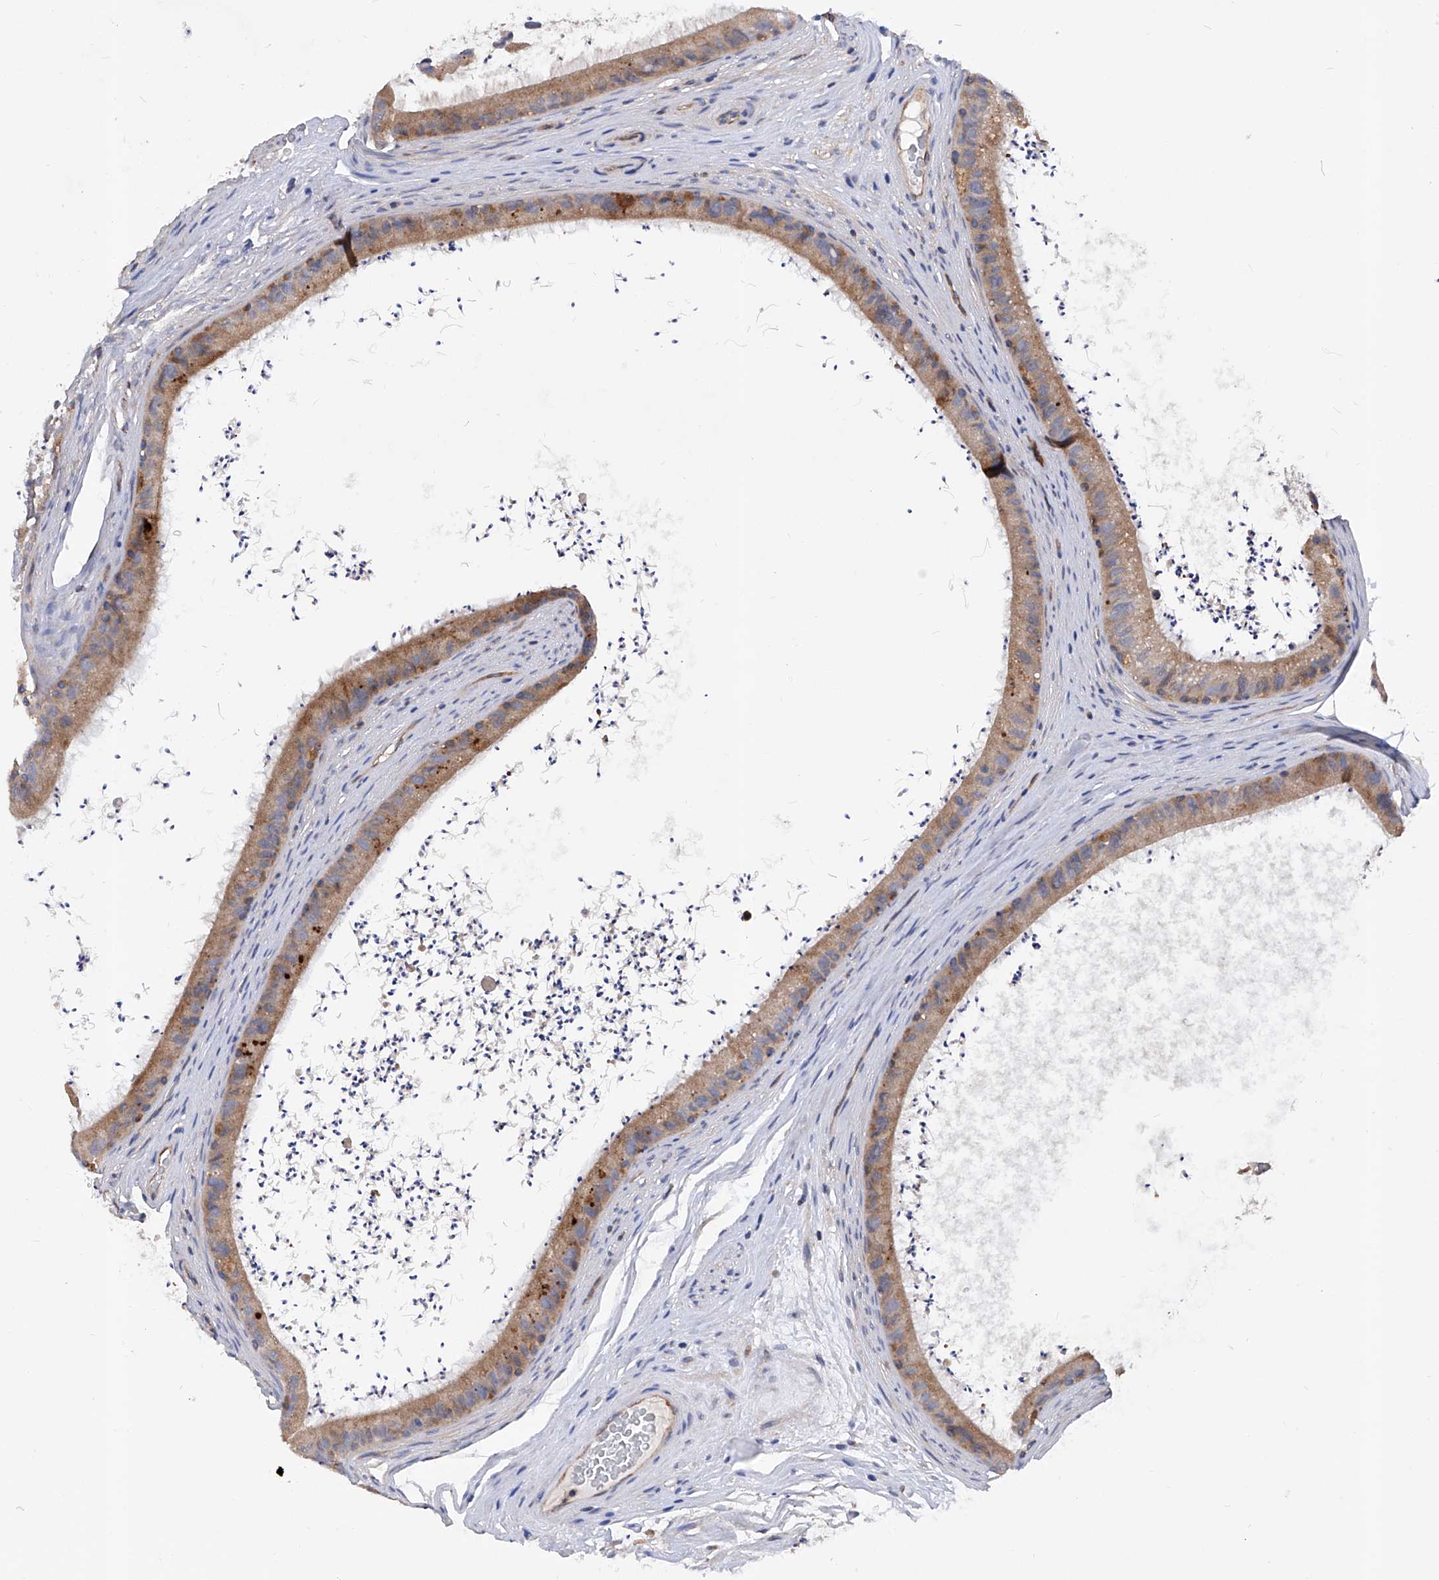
{"staining": {"intensity": "moderate", "quantity": "25%-75%", "location": "cytoplasmic/membranous"}, "tissue": "epididymis", "cell_type": "Glandular cells", "image_type": "normal", "snomed": [{"axis": "morphology", "description": "Normal tissue, NOS"}, {"axis": "topography", "description": "Epididymis, spermatic cord, NOS"}], "caption": "An immunohistochemistry photomicrograph of benign tissue is shown. Protein staining in brown highlights moderate cytoplasmic/membranous positivity in epididymis within glandular cells.", "gene": "SPATA20", "patient": {"sex": "male", "age": 50}}